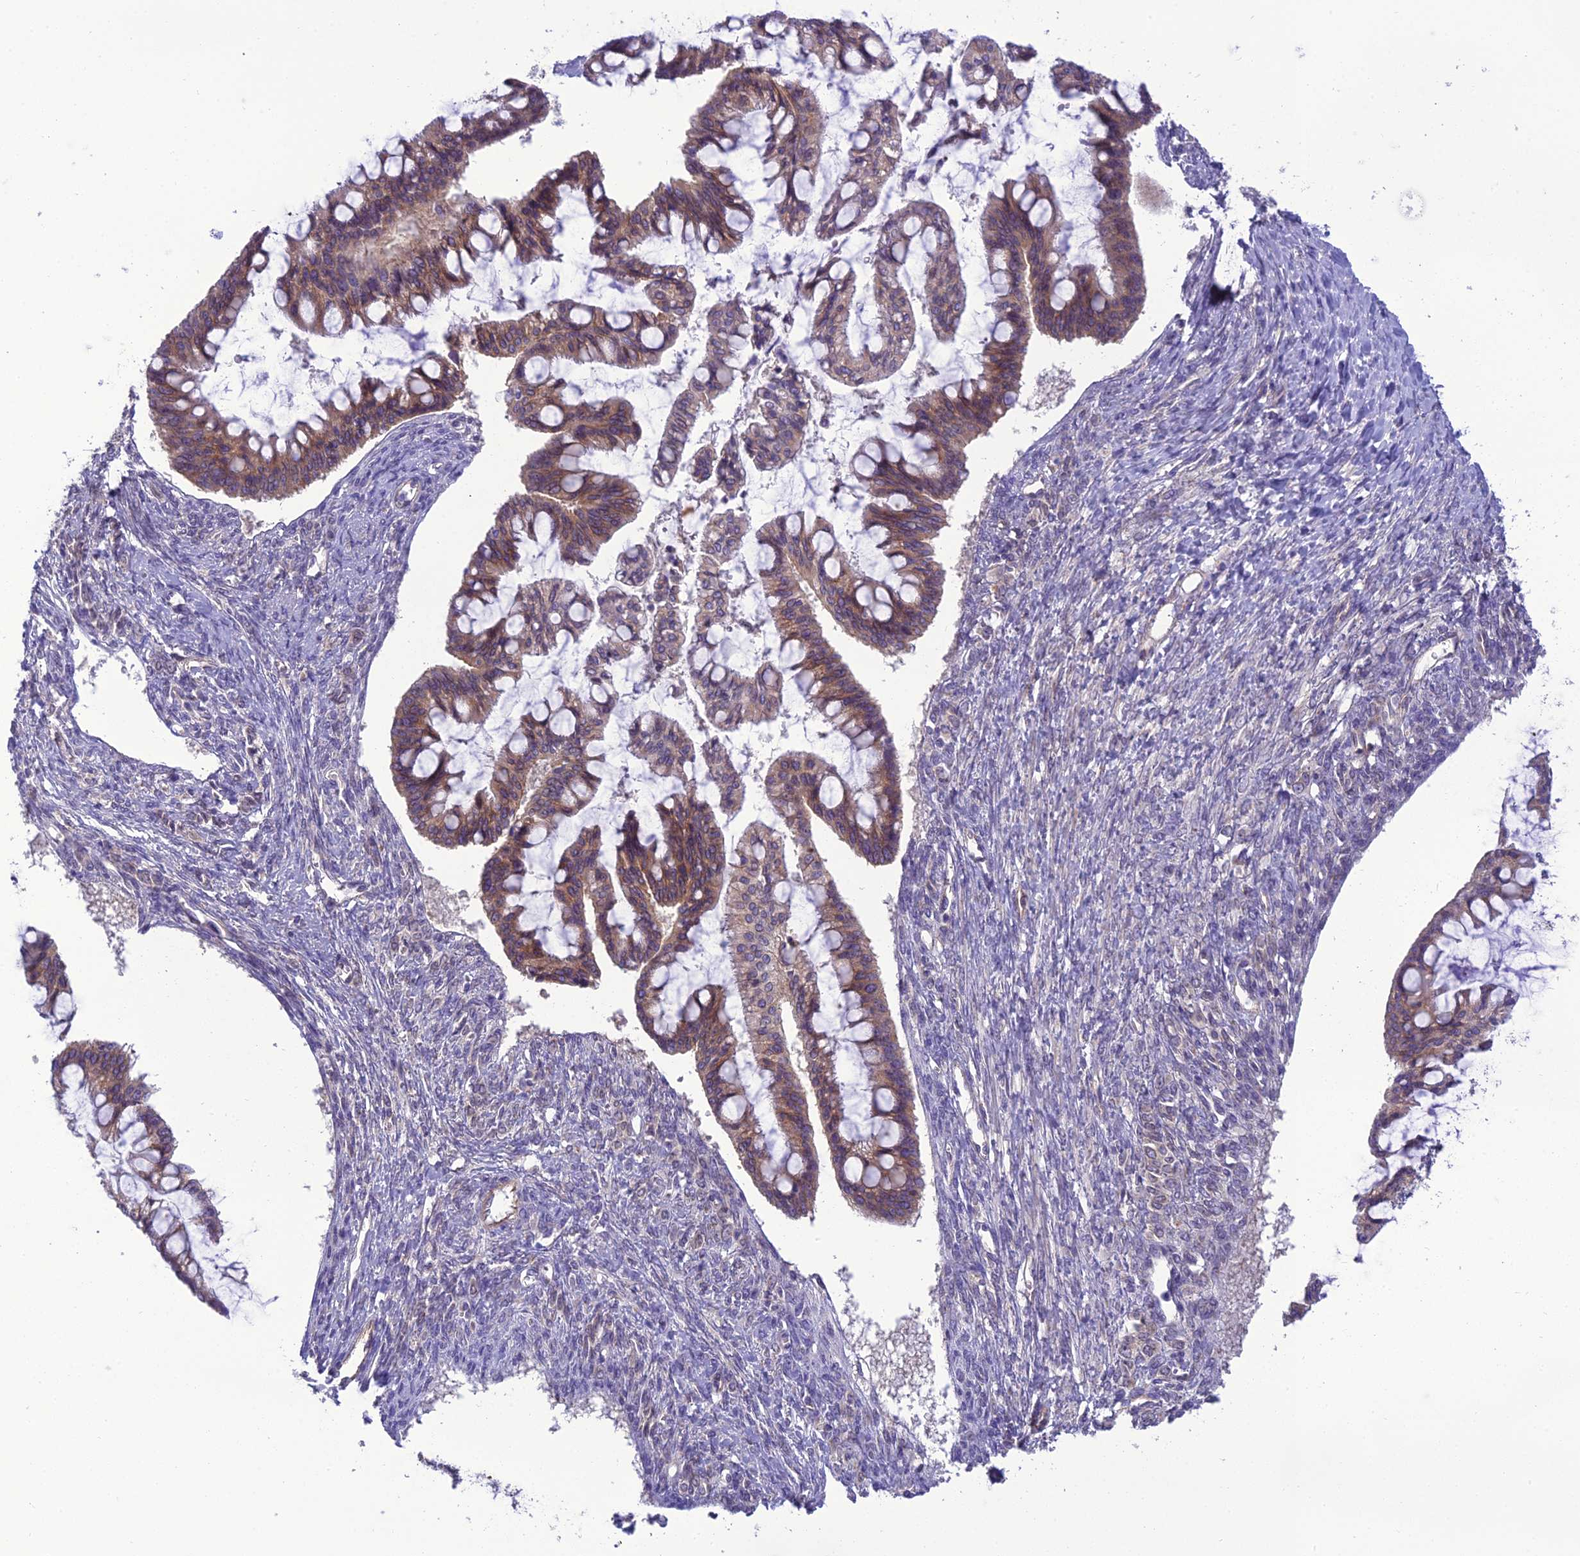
{"staining": {"intensity": "moderate", "quantity": ">75%", "location": "cytoplasmic/membranous"}, "tissue": "ovarian cancer", "cell_type": "Tumor cells", "image_type": "cancer", "snomed": [{"axis": "morphology", "description": "Cystadenocarcinoma, mucinous, NOS"}, {"axis": "topography", "description": "Ovary"}], "caption": "This is a micrograph of immunohistochemistry staining of ovarian cancer, which shows moderate expression in the cytoplasmic/membranous of tumor cells.", "gene": "GOLPH3", "patient": {"sex": "female", "age": 73}}